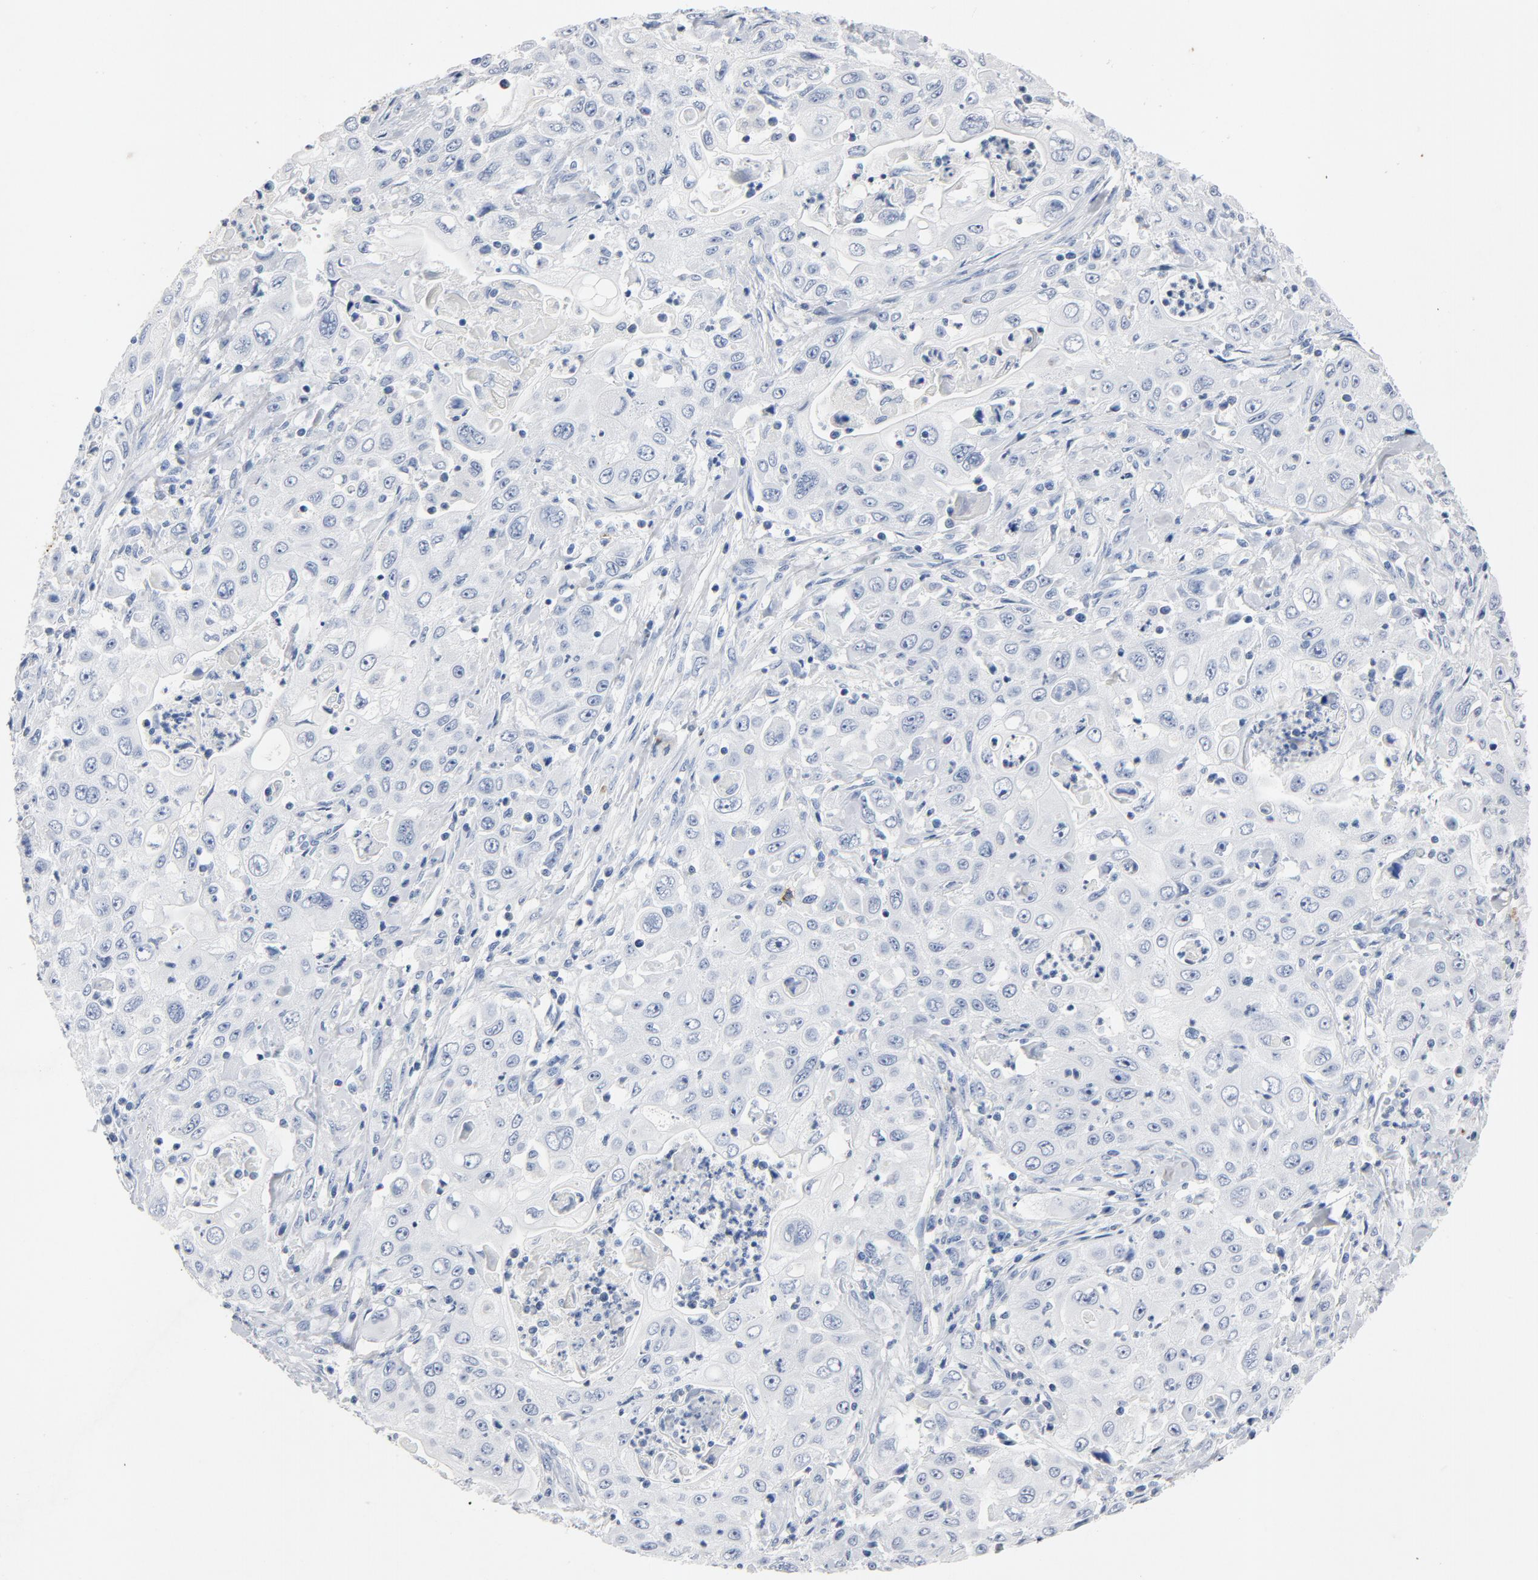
{"staining": {"intensity": "negative", "quantity": "none", "location": "none"}, "tissue": "pancreatic cancer", "cell_type": "Tumor cells", "image_type": "cancer", "snomed": [{"axis": "morphology", "description": "Adenocarcinoma, NOS"}, {"axis": "topography", "description": "Pancreas"}], "caption": "DAB immunohistochemical staining of human pancreatic cancer (adenocarcinoma) shows no significant staining in tumor cells.", "gene": "PTPRB", "patient": {"sex": "male", "age": 70}}